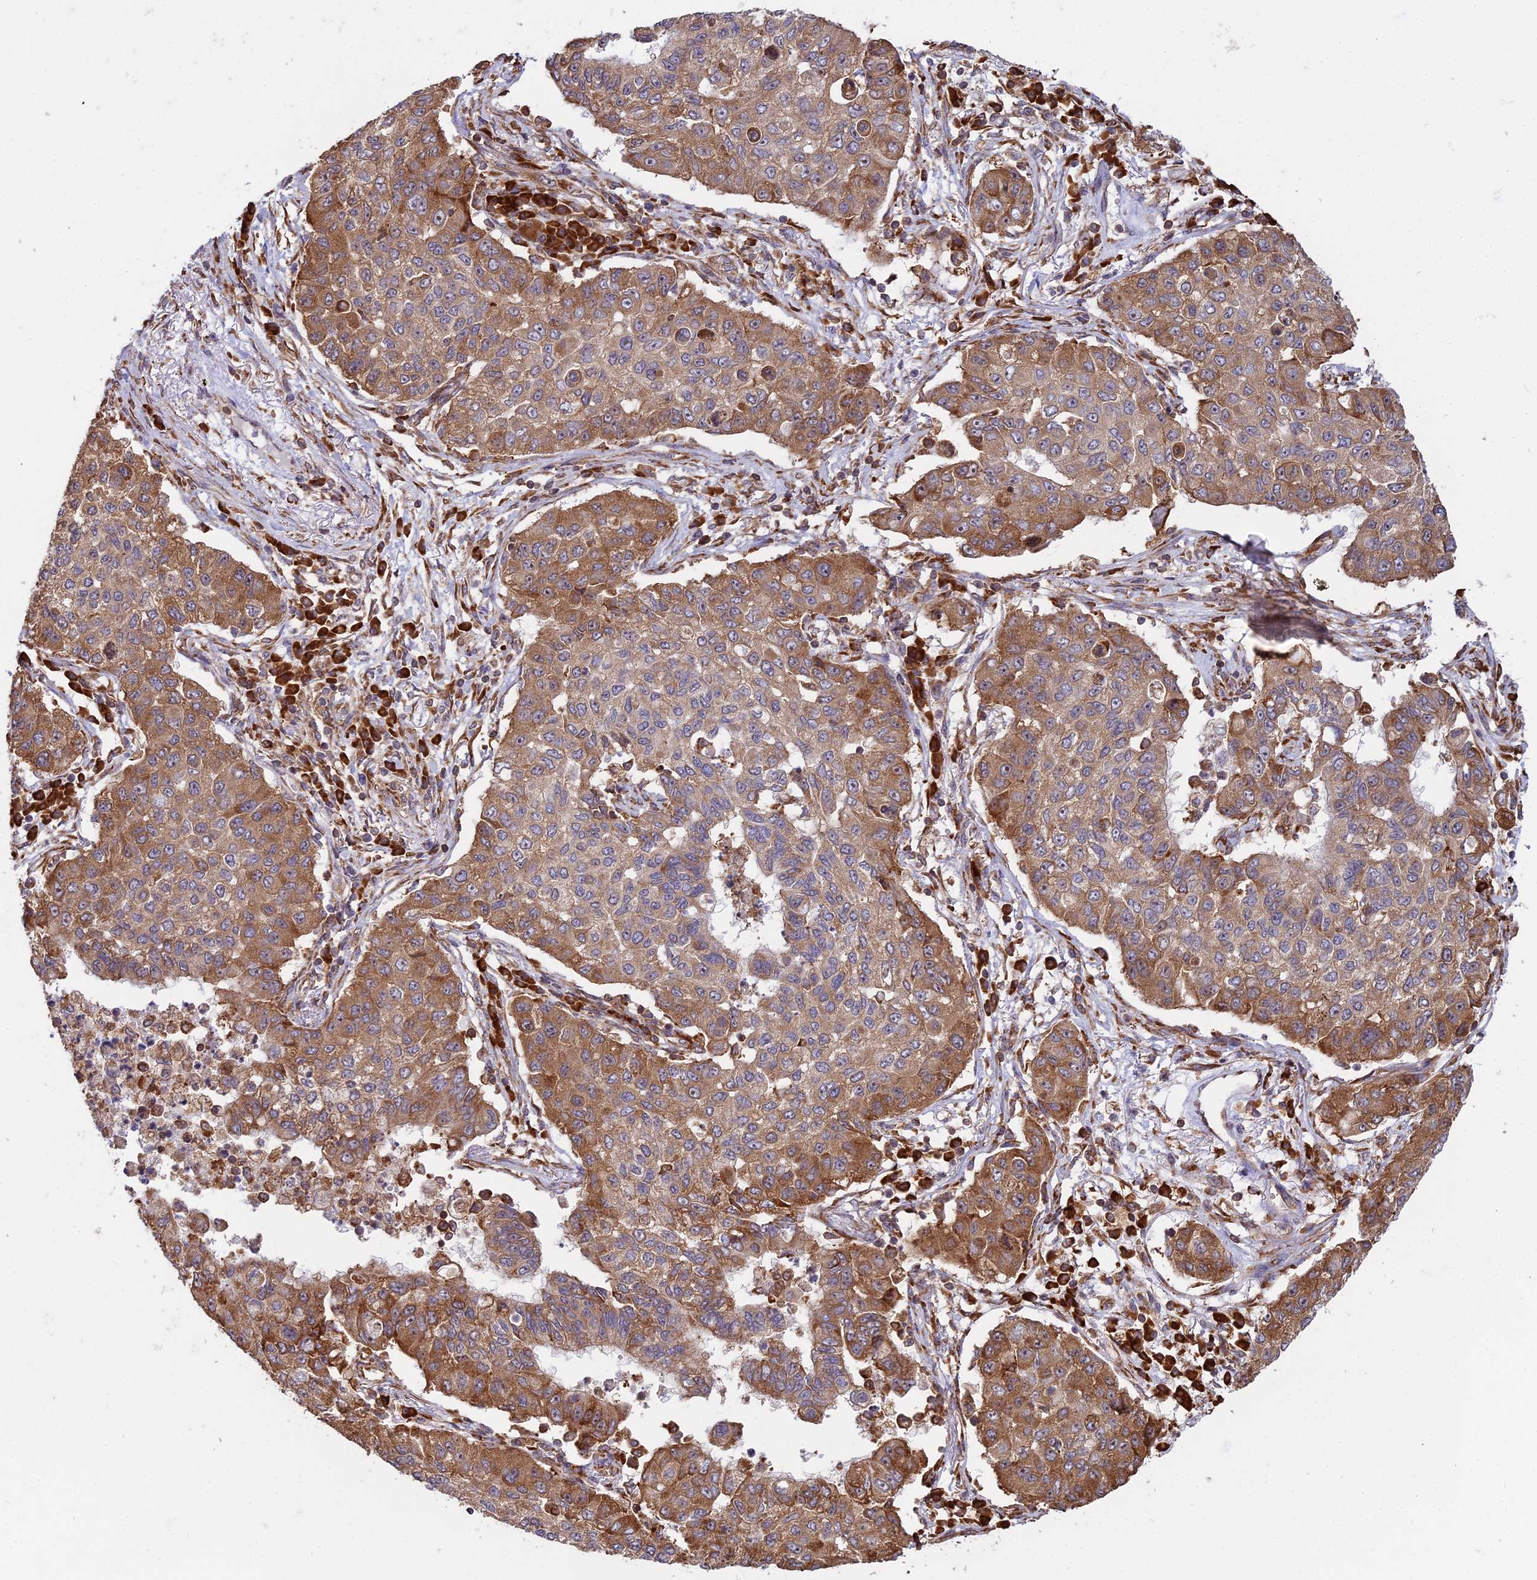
{"staining": {"intensity": "strong", "quantity": "25%-75%", "location": "cytoplasmic/membranous"}, "tissue": "lung cancer", "cell_type": "Tumor cells", "image_type": "cancer", "snomed": [{"axis": "morphology", "description": "Squamous cell carcinoma, NOS"}, {"axis": "topography", "description": "Lung"}], "caption": "Immunohistochemistry (IHC) photomicrograph of neoplastic tissue: squamous cell carcinoma (lung) stained using IHC displays high levels of strong protein expression localized specifically in the cytoplasmic/membranous of tumor cells, appearing as a cytoplasmic/membranous brown color.", "gene": "RPL26", "patient": {"sex": "male", "age": 74}}